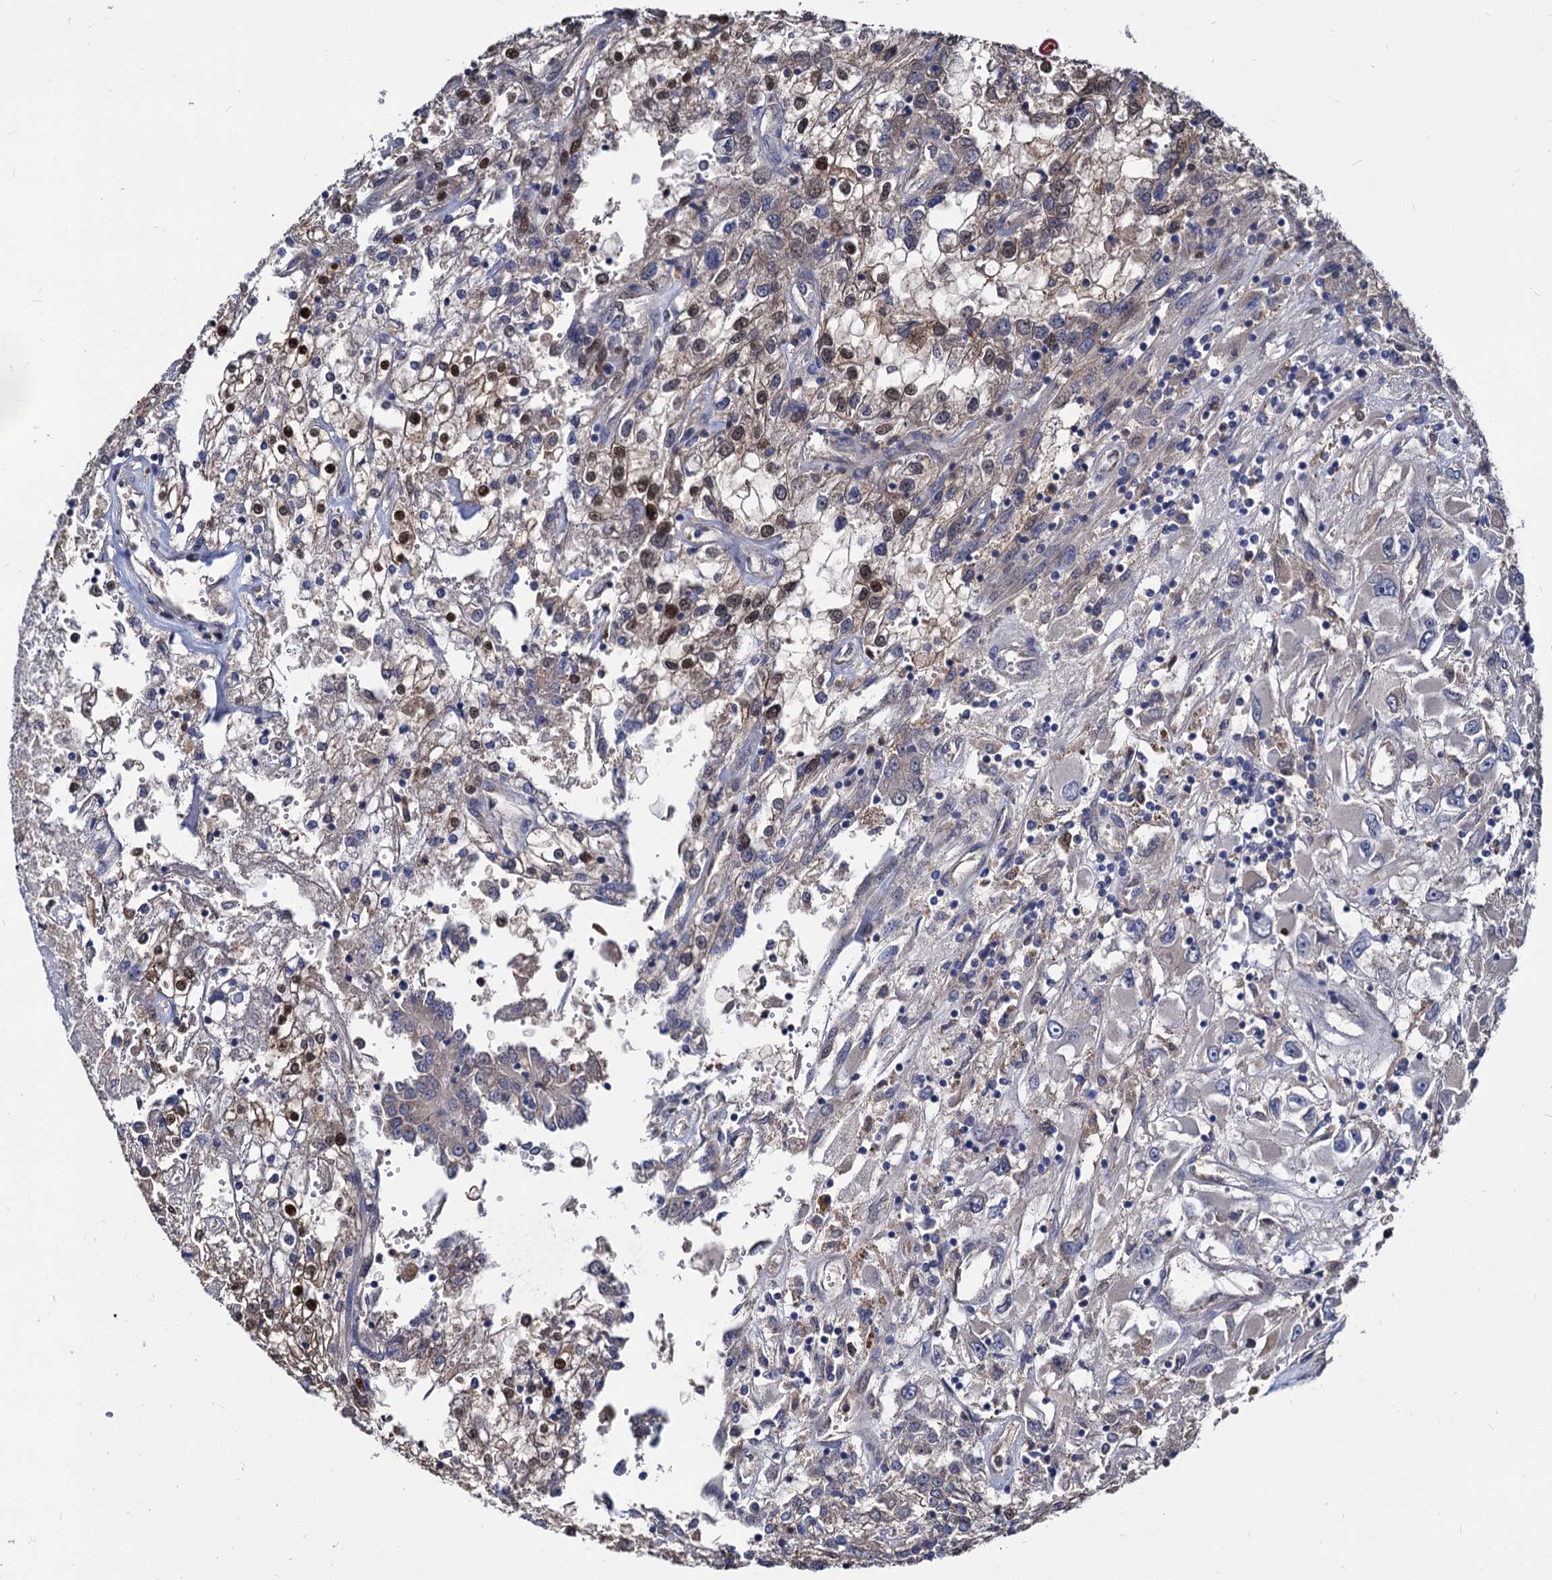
{"staining": {"intensity": "negative", "quantity": "none", "location": "none"}, "tissue": "renal cancer", "cell_type": "Tumor cells", "image_type": "cancer", "snomed": [{"axis": "morphology", "description": "Adenocarcinoma, NOS"}, {"axis": "topography", "description": "Kidney"}], "caption": "DAB (3,3'-diaminobenzidine) immunohistochemical staining of renal cancer demonstrates no significant expression in tumor cells.", "gene": "CPPED1", "patient": {"sex": "female", "age": 52}}